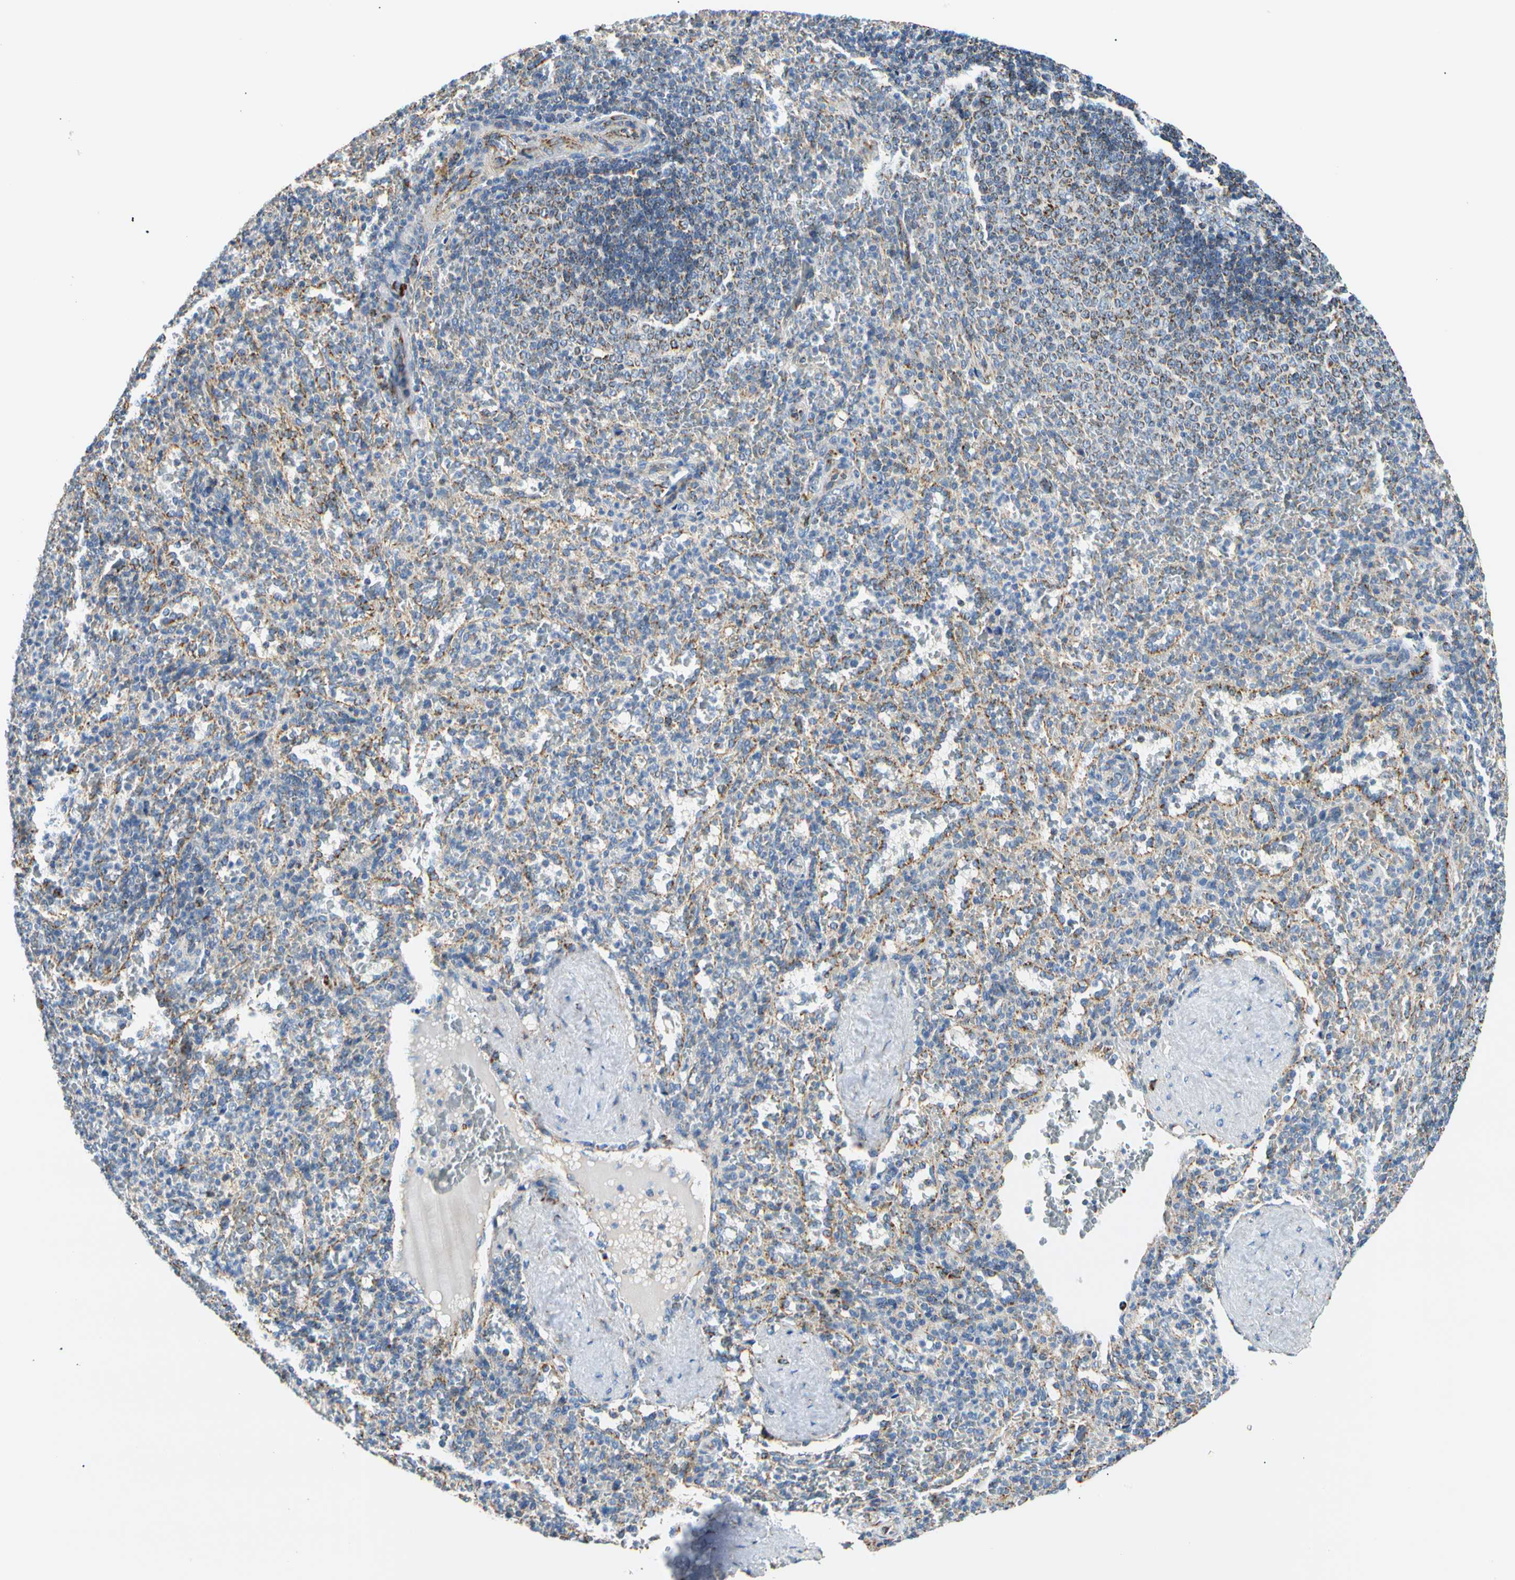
{"staining": {"intensity": "strong", "quantity": "<25%", "location": "cytoplasmic/membranous"}, "tissue": "spleen", "cell_type": "Cells in red pulp", "image_type": "normal", "snomed": [{"axis": "morphology", "description": "Normal tissue, NOS"}, {"axis": "topography", "description": "Spleen"}], "caption": "The image shows immunohistochemical staining of normal spleen. There is strong cytoplasmic/membranous staining is identified in approximately <25% of cells in red pulp.", "gene": "ACAT1", "patient": {"sex": "female", "age": 21}}